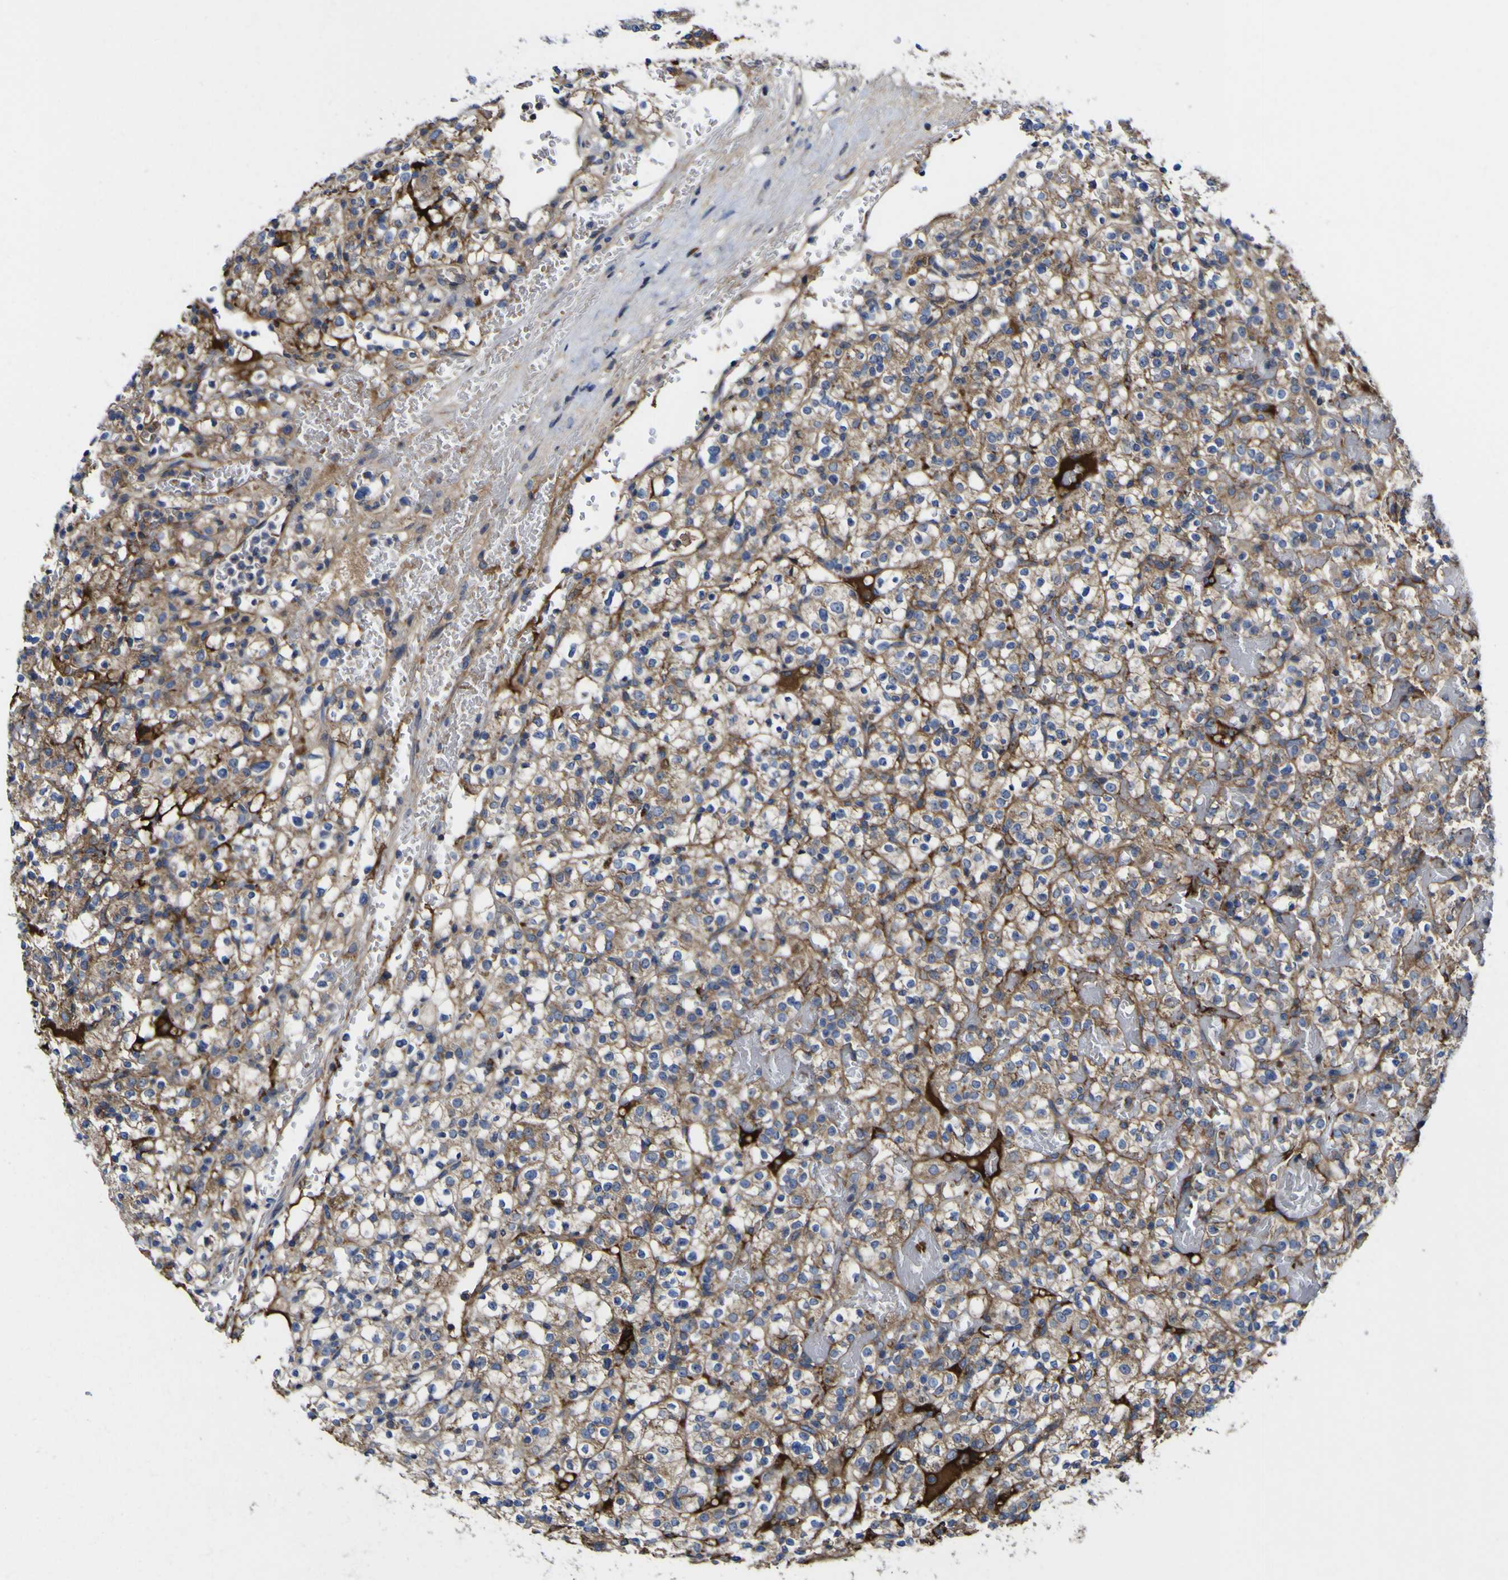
{"staining": {"intensity": "moderate", "quantity": ">75%", "location": "cytoplasmic/membranous"}, "tissue": "renal cancer", "cell_type": "Tumor cells", "image_type": "cancer", "snomed": [{"axis": "morphology", "description": "Normal tissue, NOS"}, {"axis": "morphology", "description": "Adenocarcinoma, NOS"}, {"axis": "topography", "description": "Kidney"}], "caption": "Immunohistochemical staining of renal adenocarcinoma reveals medium levels of moderate cytoplasmic/membranous positivity in approximately >75% of tumor cells.", "gene": "CCDC90B", "patient": {"sex": "female", "age": 72}}